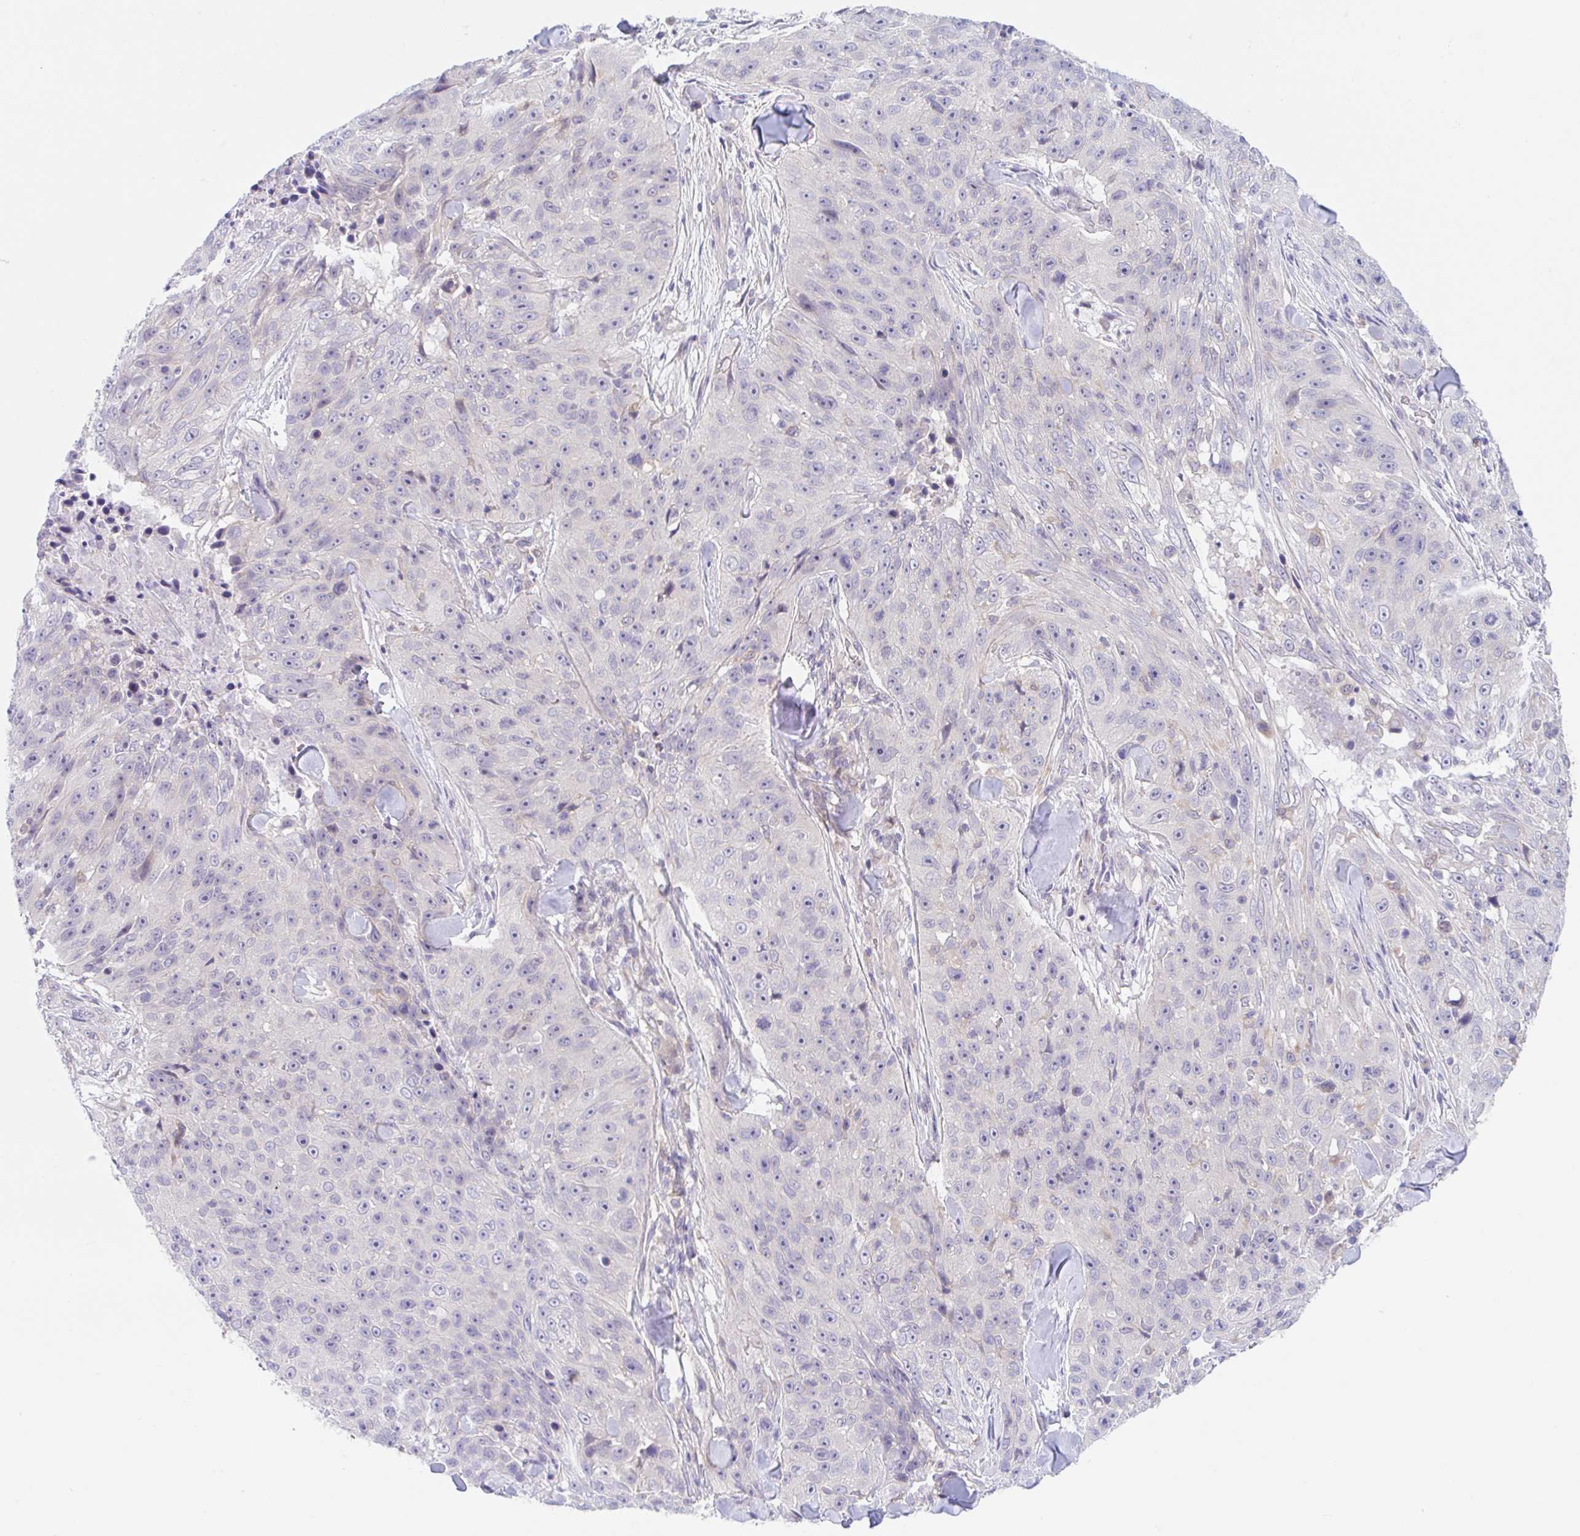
{"staining": {"intensity": "negative", "quantity": "none", "location": "none"}, "tissue": "skin cancer", "cell_type": "Tumor cells", "image_type": "cancer", "snomed": [{"axis": "morphology", "description": "Squamous cell carcinoma, NOS"}, {"axis": "topography", "description": "Skin"}], "caption": "The image exhibits no significant staining in tumor cells of squamous cell carcinoma (skin). The staining was performed using DAB to visualize the protein expression in brown, while the nuclei were stained in blue with hematoxylin (Magnification: 20x).", "gene": "TMEM86A", "patient": {"sex": "female", "age": 87}}